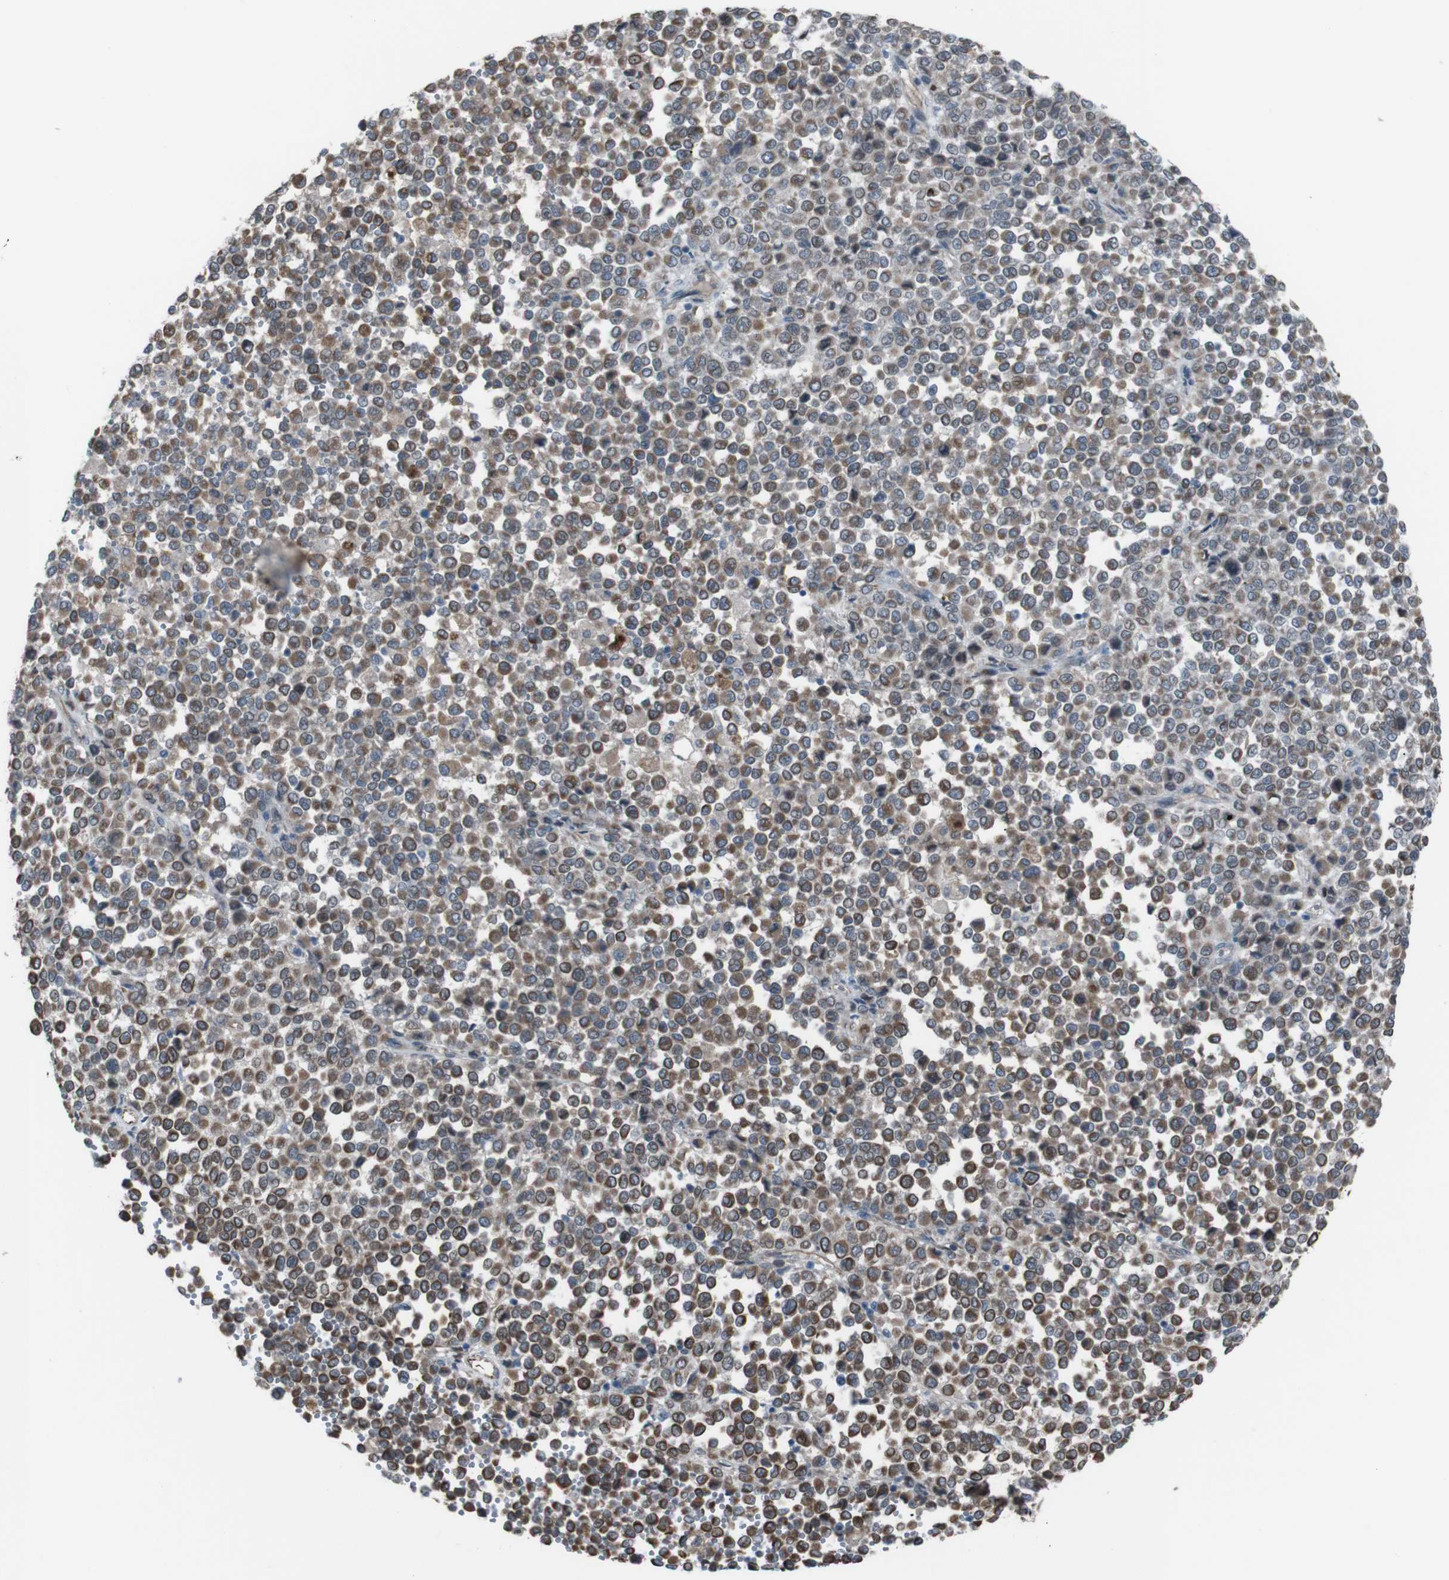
{"staining": {"intensity": "moderate", "quantity": ">75%", "location": "cytoplasmic/membranous"}, "tissue": "melanoma", "cell_type": "Tumor cells", "image_type": "cancer", "snomed": [{"axis": "morphology", "description": "Malignant melanoma, Metastatic site"}, {"axis": "topography", "description": "Pancreas"}], "caption": "This histopathology image exhibits immunohistochemistry (IHC) staining of human melanoma, with medium moderate cytoplasmic/membranous staining in approximately >75% of tumor cells.", "gene": "TMEM141", "patient": {"sex": "female", "age": 30}}